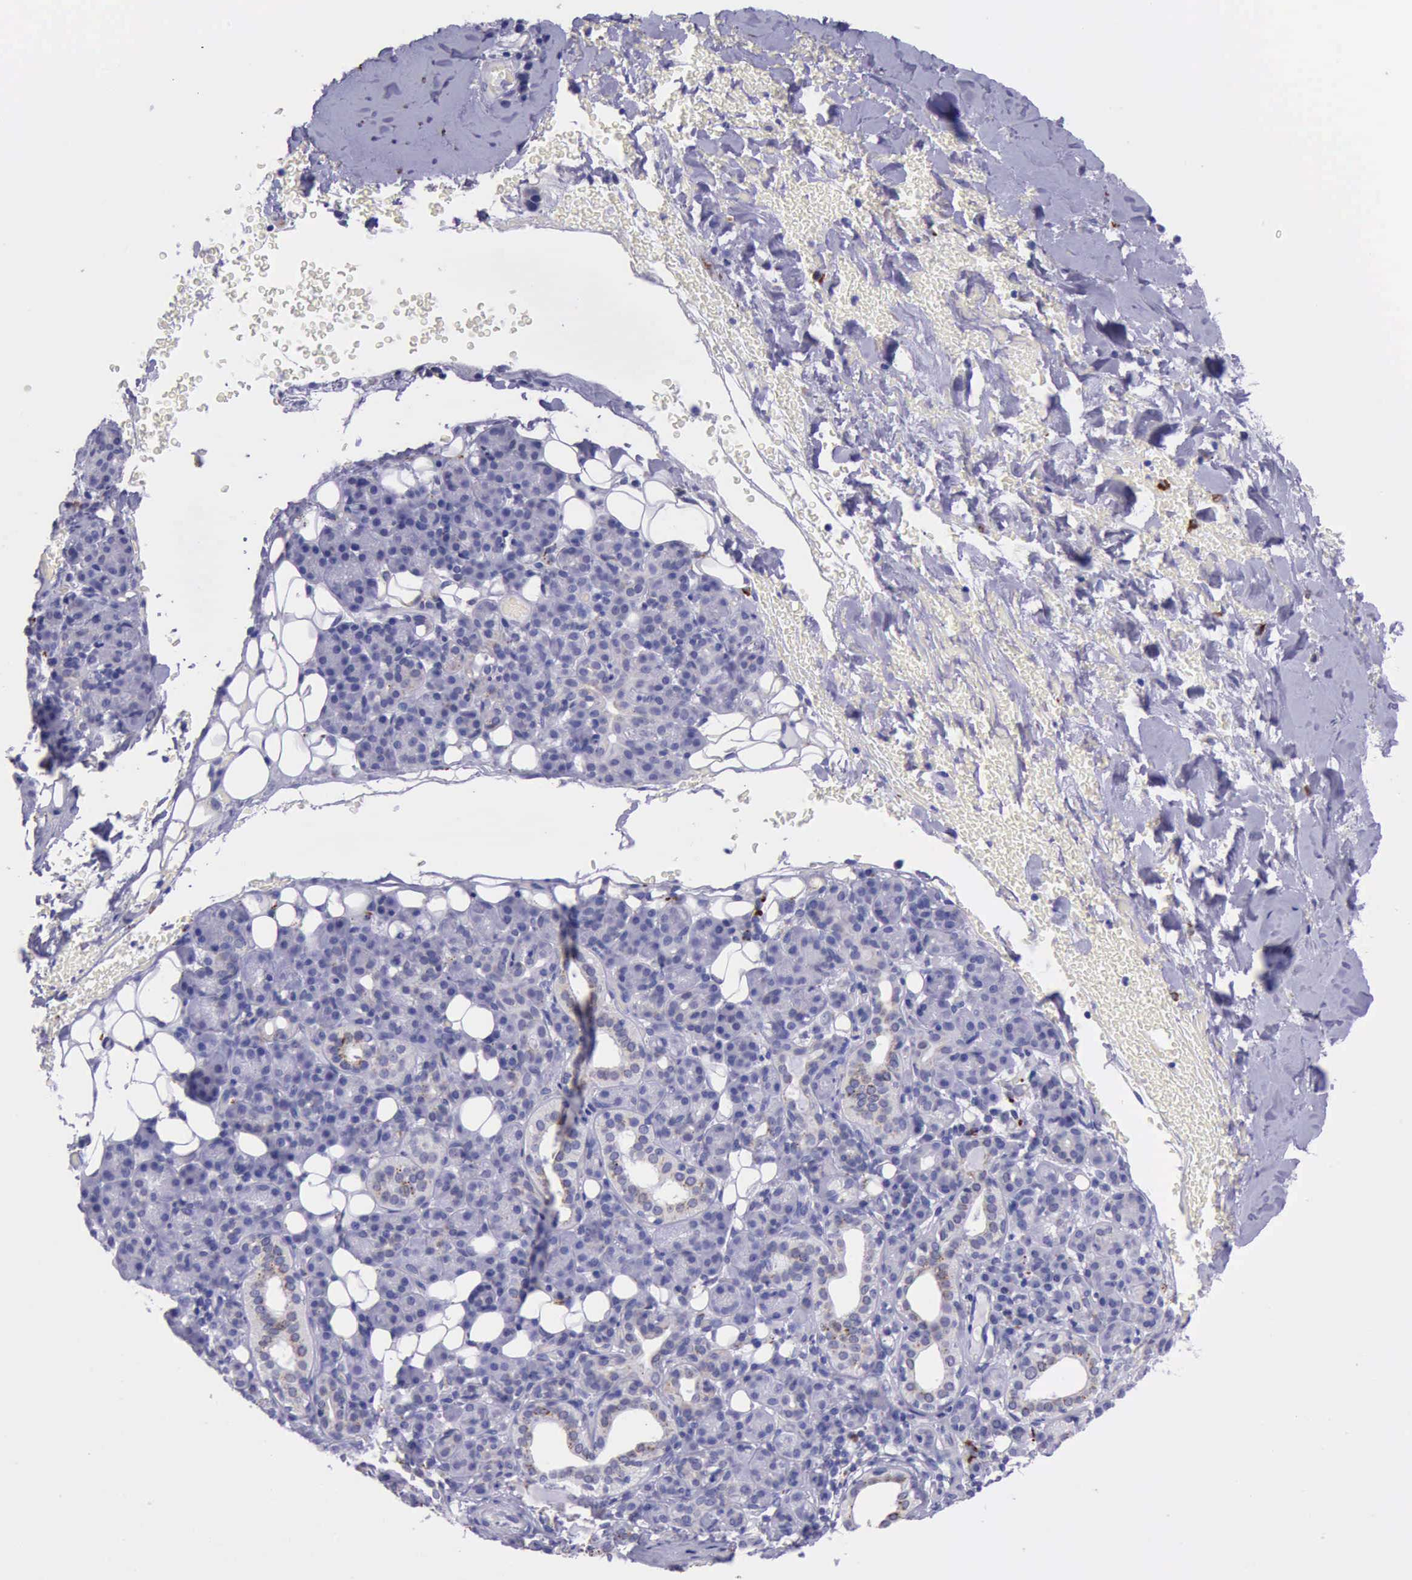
{"staining": {"intensity": "negative", "quantity": "none", "location": "none"}, "tissue": "skin cancer", "cell_type": "Tumor cells", "image_type": "cancer", "snomed": [{"axis": "morphology", "description": "Squamous cell carcinoma, NOS"}, {"axis": "topography", "description": "Skin"}], "caption": "Tumor cells are negative for brown protein staining in skin cancer (squamous cell carcinoma). (Stains: DAB IHC with hematoxylin counter stain, Microscopy: brightfield microscopy at high magnification).", "gene": "GLA", "patient": {"sex": "male", "age": 84}}